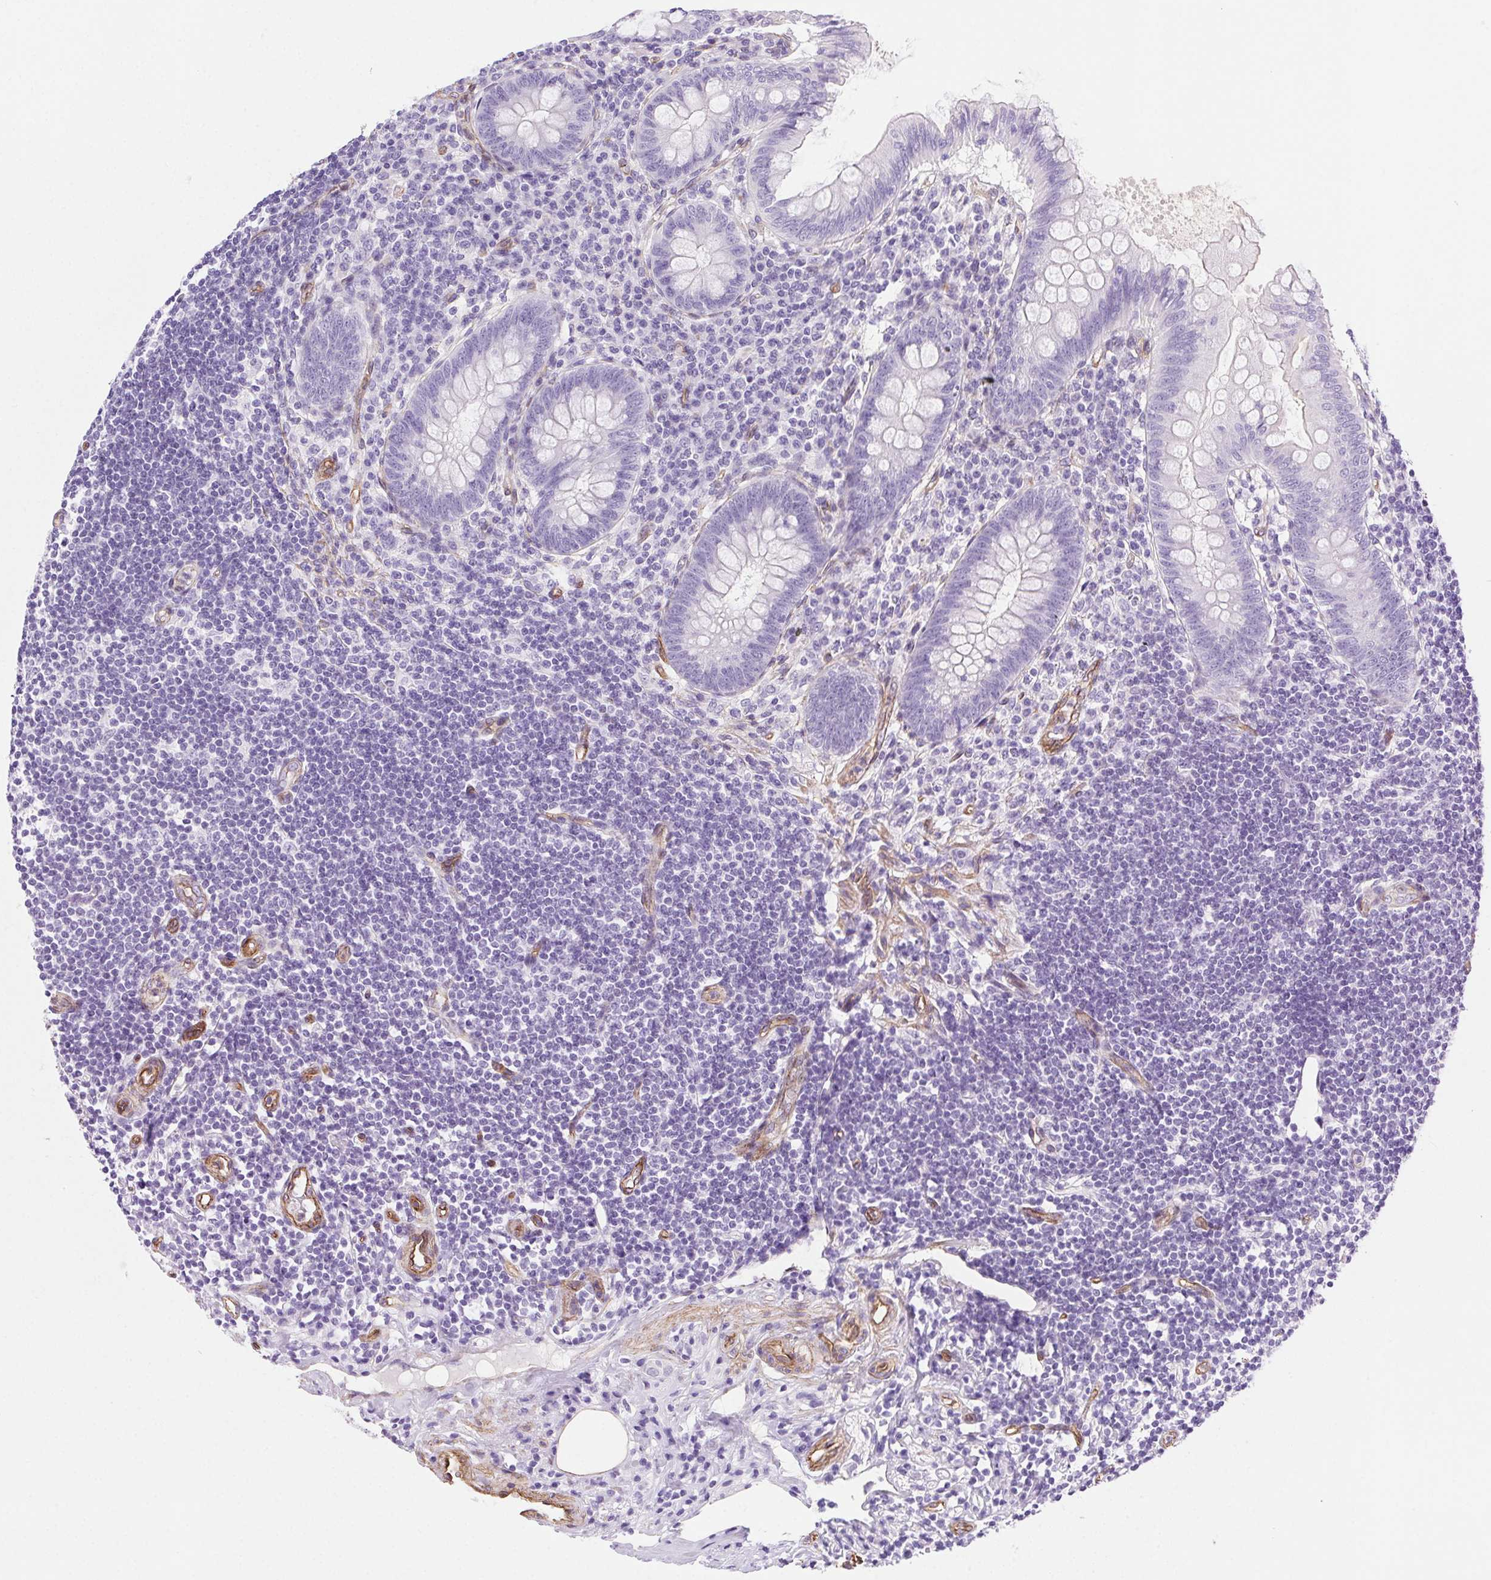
{"staining": {"intensity": "negative", "quantity": "none", "location": "none"}, "tissue": "appendix", "cell_type": "Glandular cells", "image_type": "normal", "snomed": [{"axis": "morphology", "description": "Normal tissue, NOS"}, {"axis": "topography", "description": "Appendix"}], "caption": "Glandular cells are negative for protein expression in benign human appendix. The staining was performed using DAB (3,3'-diaminobenzidine) to visualize the protein expression in brown, while the nuclei were stained in blue with hematoxylin (Magnification: 20x).", "gene": "SHCBP1L", "patient": {"sex": "female", "age": 57}}